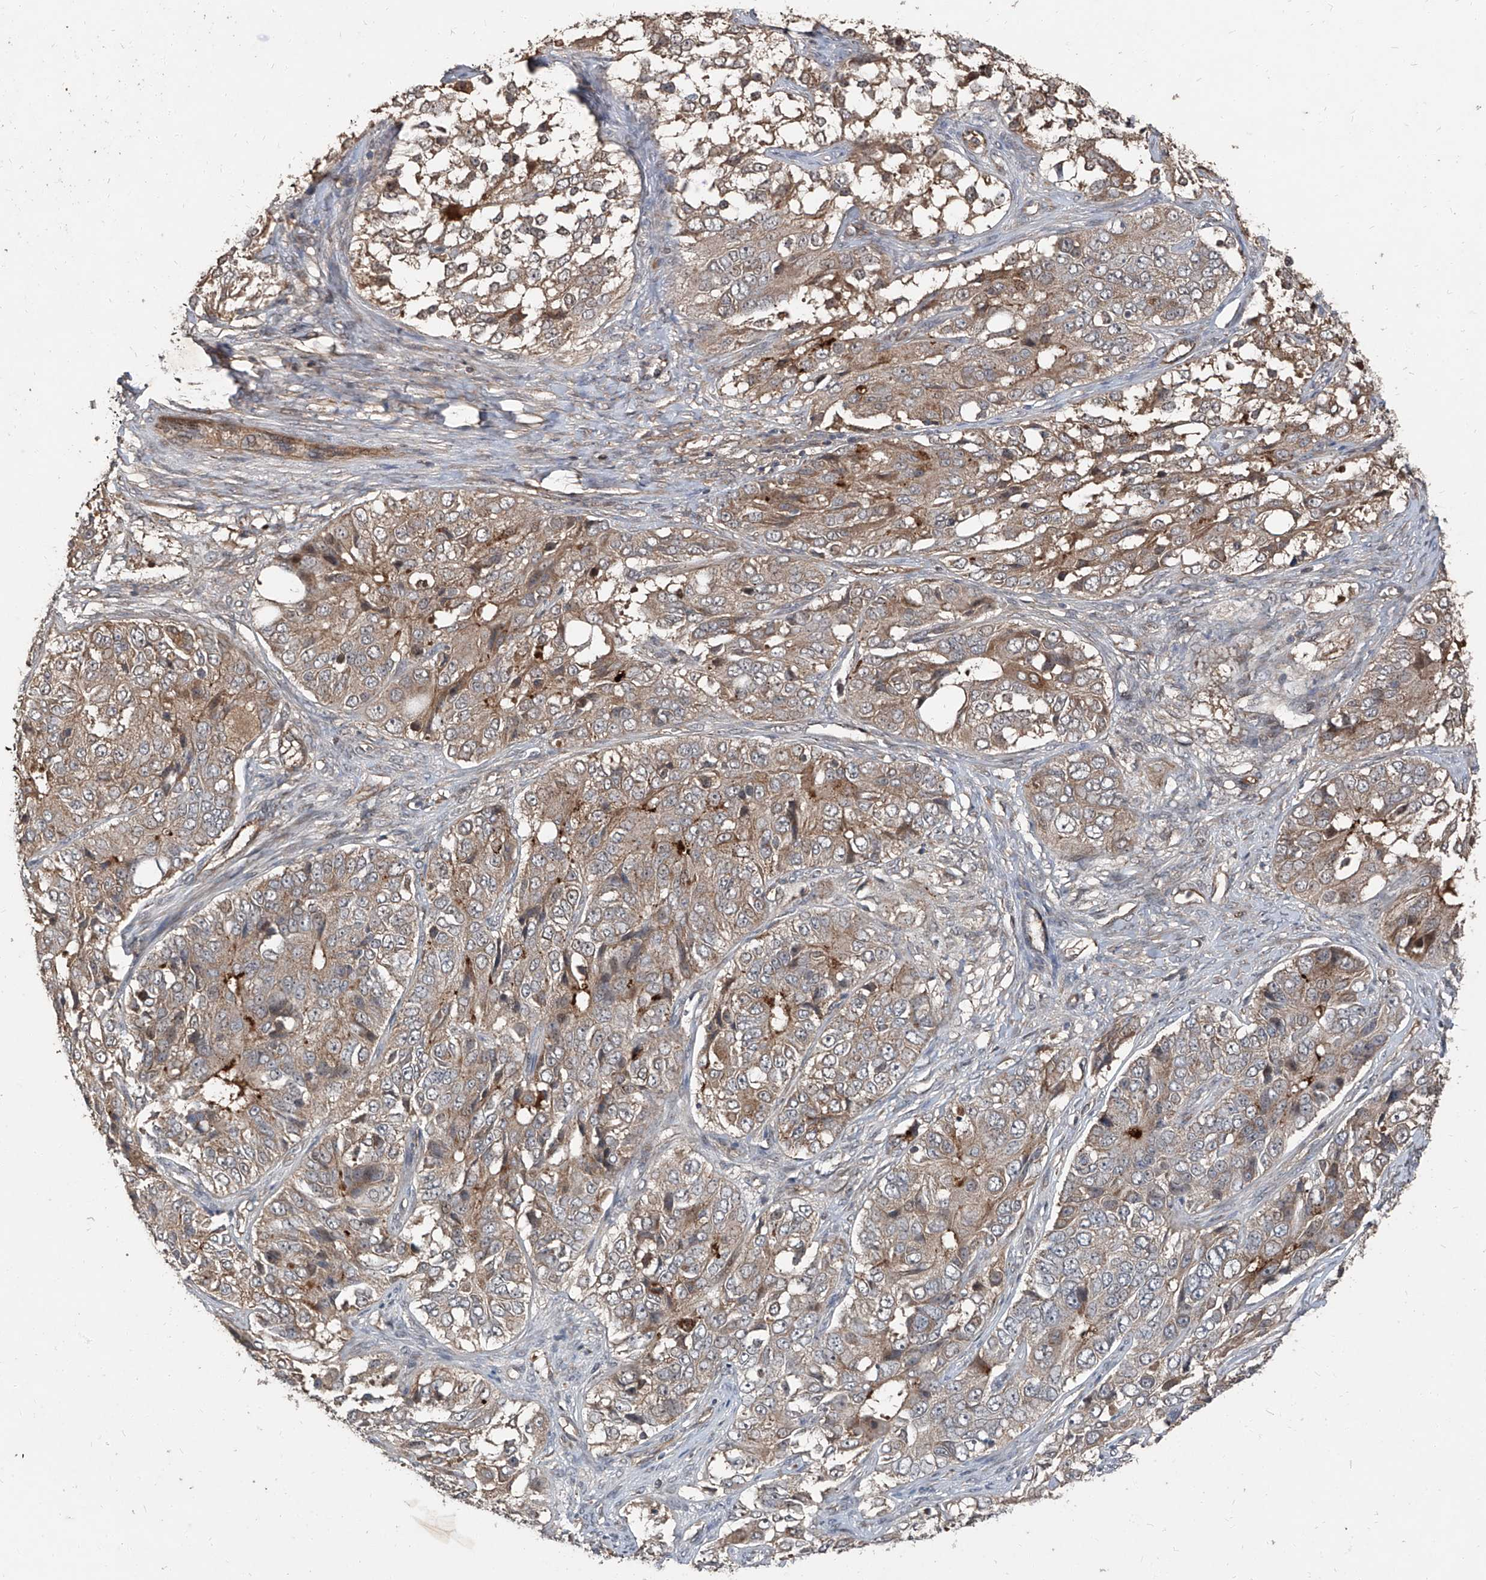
{"staining": {"intensity": "moderate", "quantity": ">75%", "location": "cytoplasmic/membranous"}, "tissue": "ovarian cancer", "cell_type": "Tumor cells", "image_type": "cancer", "snomed": [{"axis": "morphology", "description": "Carcinoma, endometroid"}, {"axis": "topography", "description": "Ovary"}], "caption": "Protein expression analysis of human ovarian endometroid carcinoma reveals moderate cytoplasmic/membranous staining in about >75% of tumor cells.", "gene": "CCN1", "patient": {"sex": "female", "age": 51}}